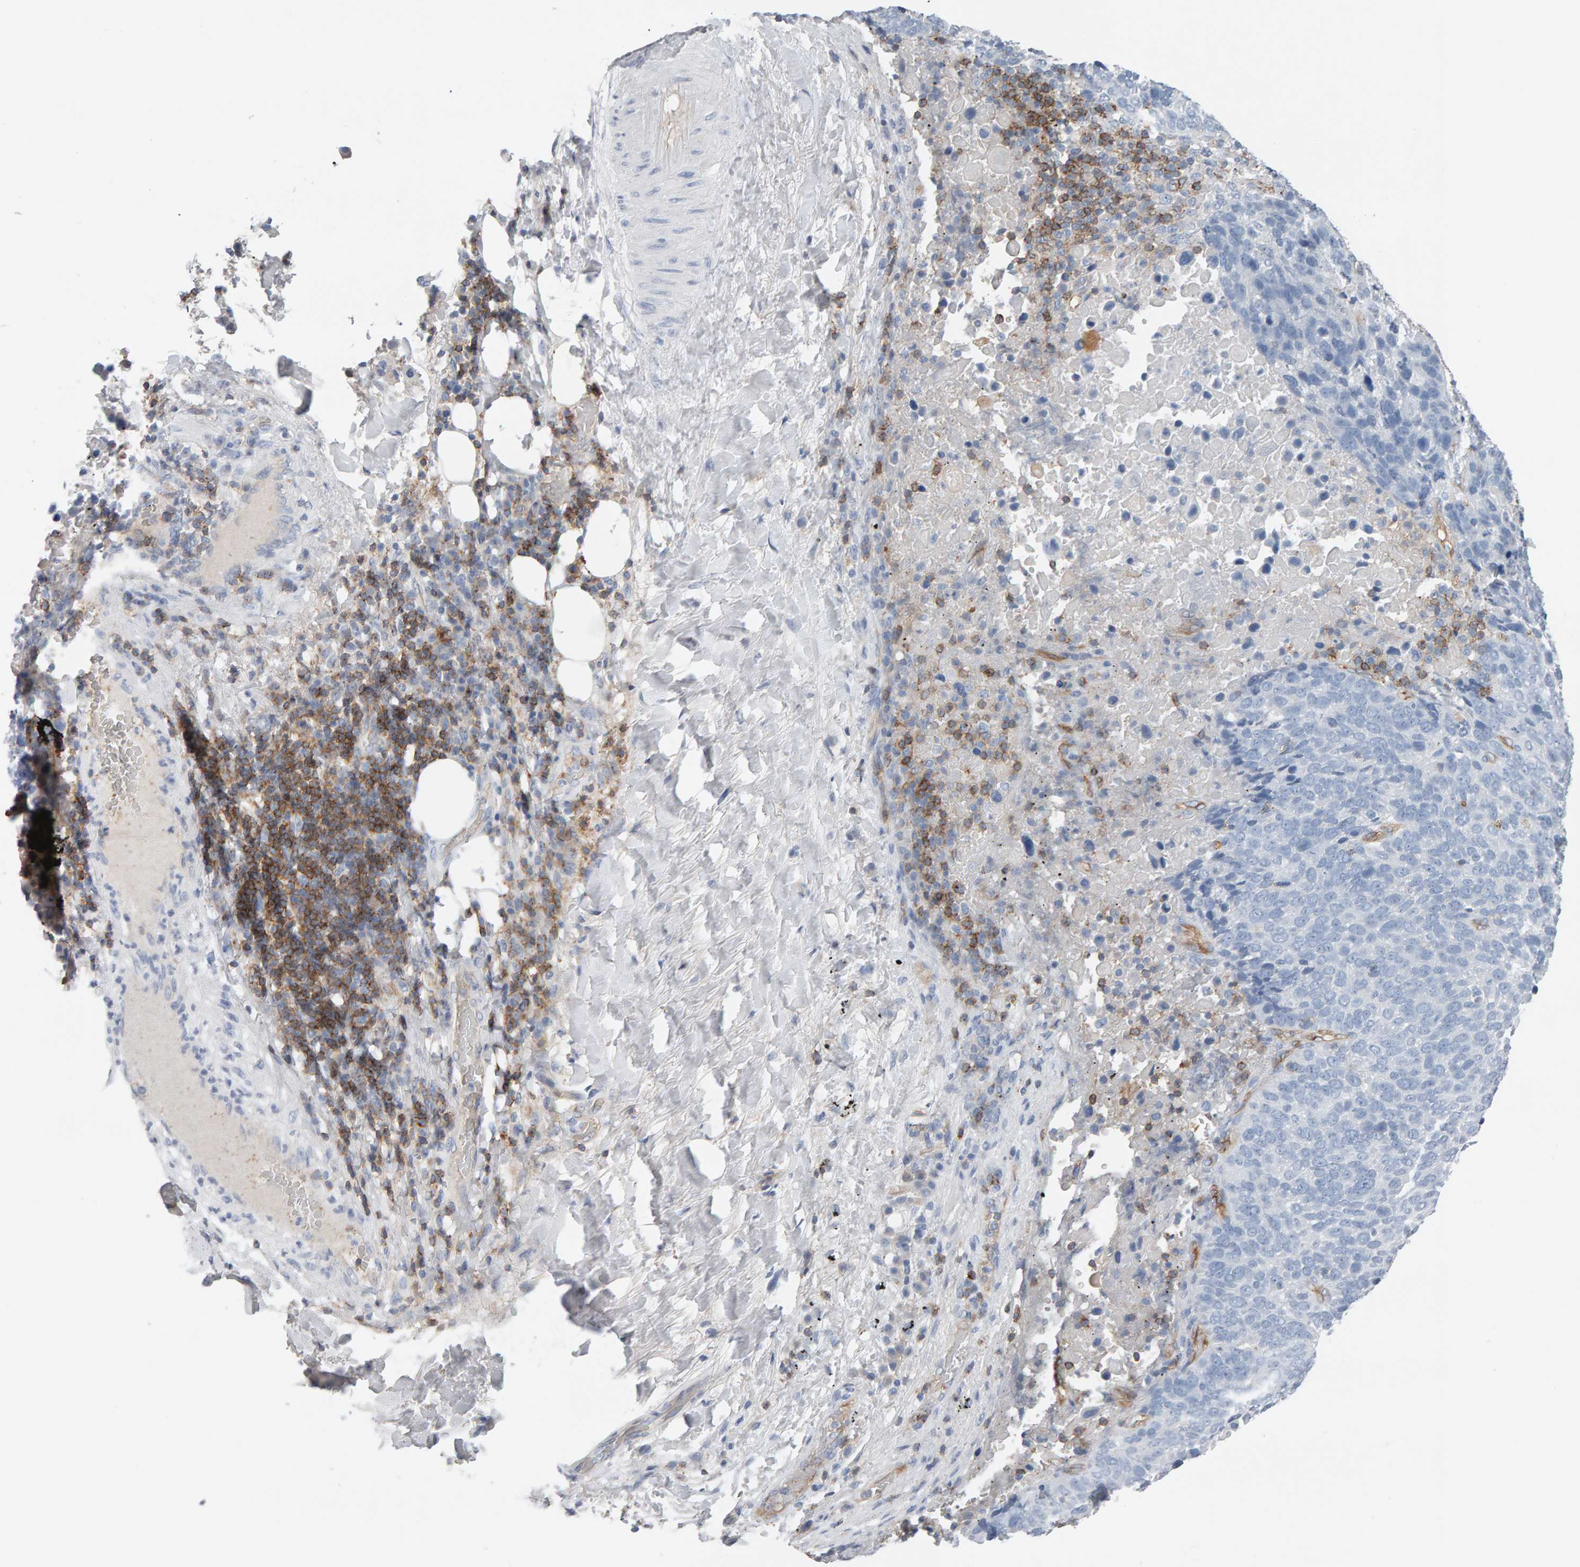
{"staining": {"intensity": "negative", "quantity": "none", "location": "none"}, "tissue": "lung cancer", "cell_type": "Tumor cells", "image_type": "cancer", "snomed": [{"axis": "morphology", "description": "Squamous cell carcinoma, NOS"}, {"axis": "topography", "description": "Lung"}], "caption": "Immunohistochemistry (IHC) histopathology image of lung squamous cell carcinoma stained for a protein (brown), which exhibits no expression in tumor cells.", "gene": "FYN", "patient": {"sex": "male", "age": 66}}